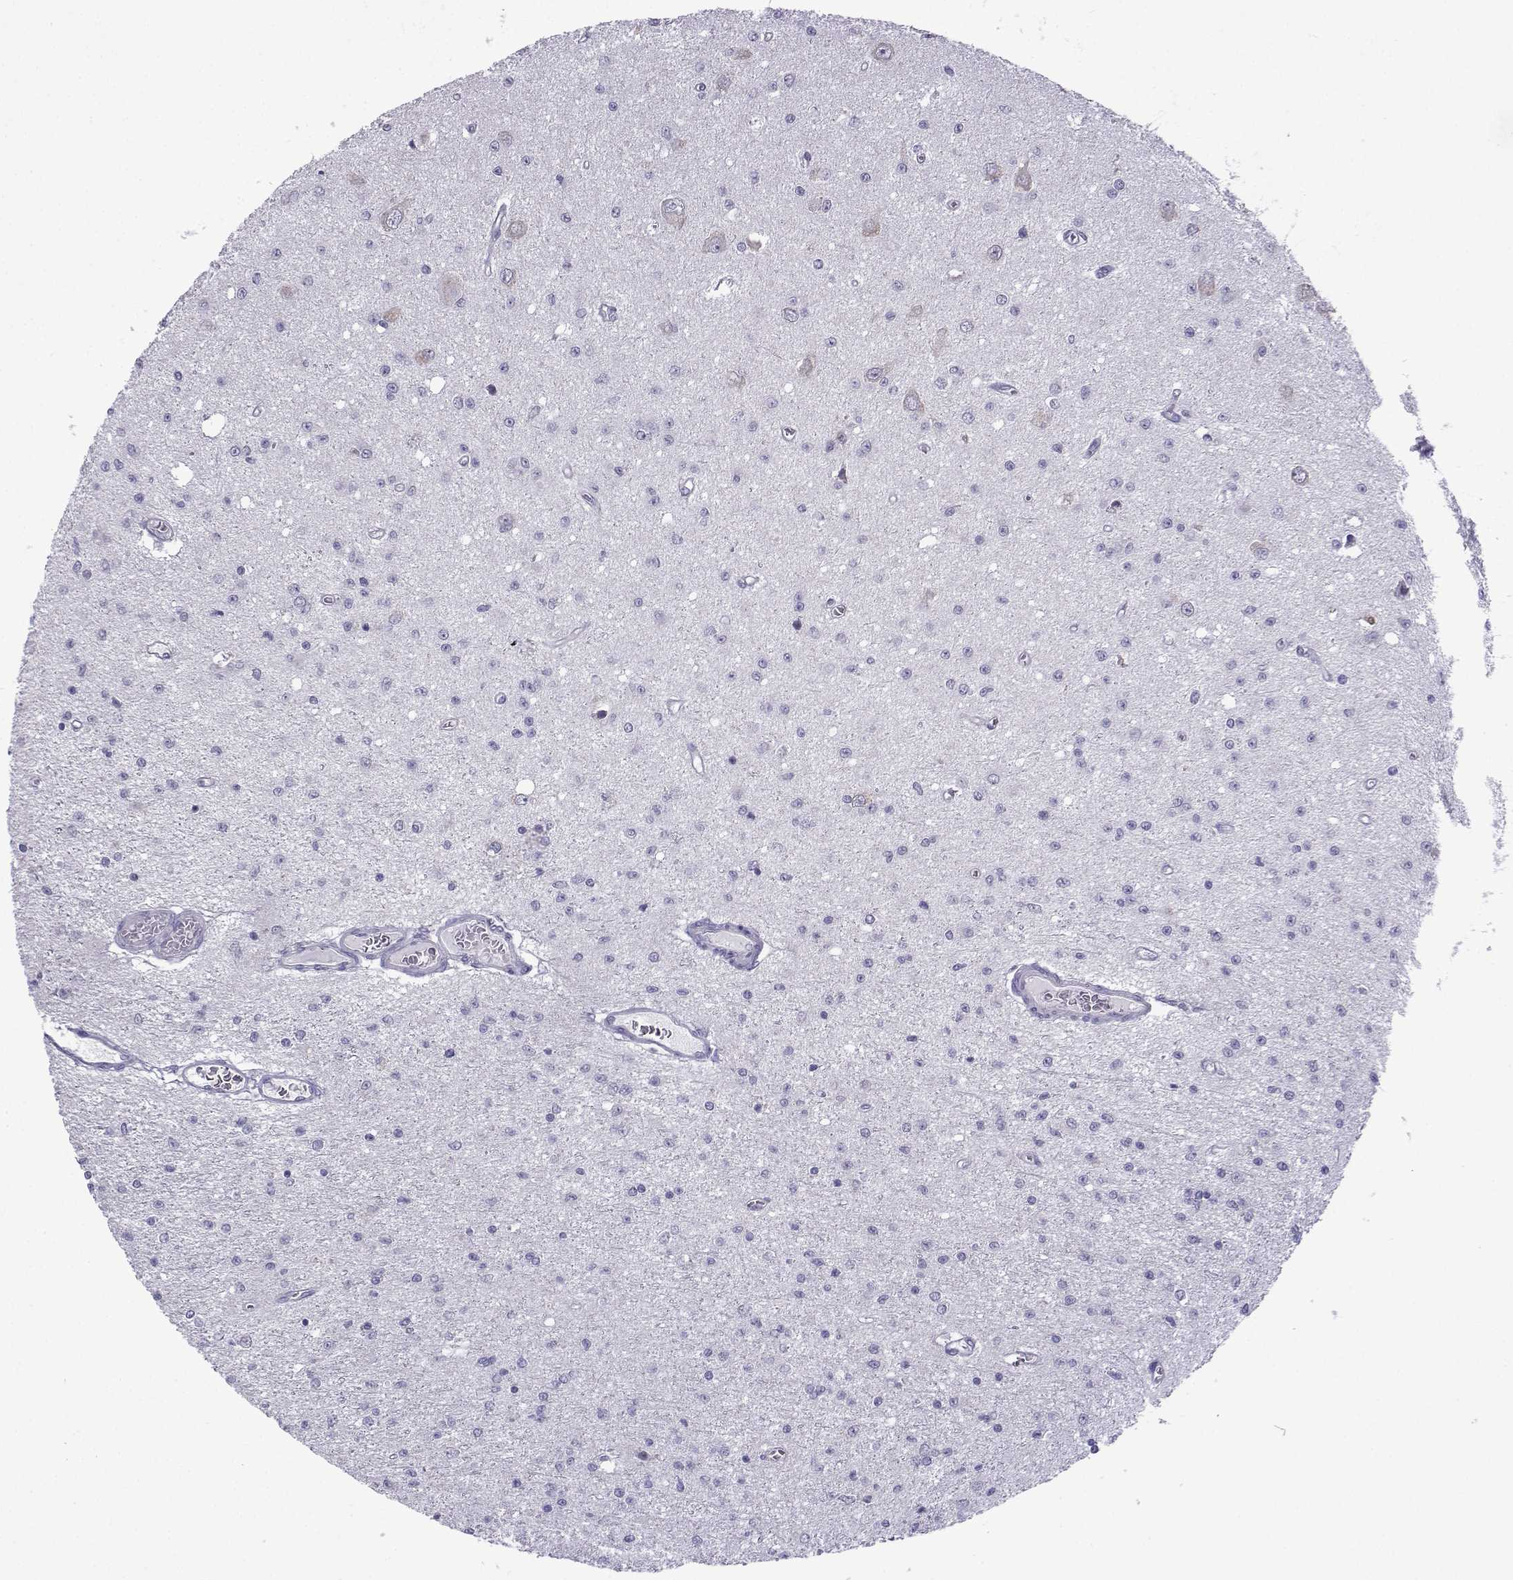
{"staining": {"intensity": "negative", "quantity": "none", "location": "none"}, "tissue": "glioma", "cell_type": "Tumor cells", "image_type": "cancer", "snomed": [{"axis": "morphology", "description": "Glioma, malignant, Low grade"}, {"axis": "topography", "description": "Brain"}], "caption": "The histopathology image reveals no significant positivity in tumor cells of low-grade glioma (malignant).", "gene": "CFAP70", "patient": {"sex": "female", "age": 45}}